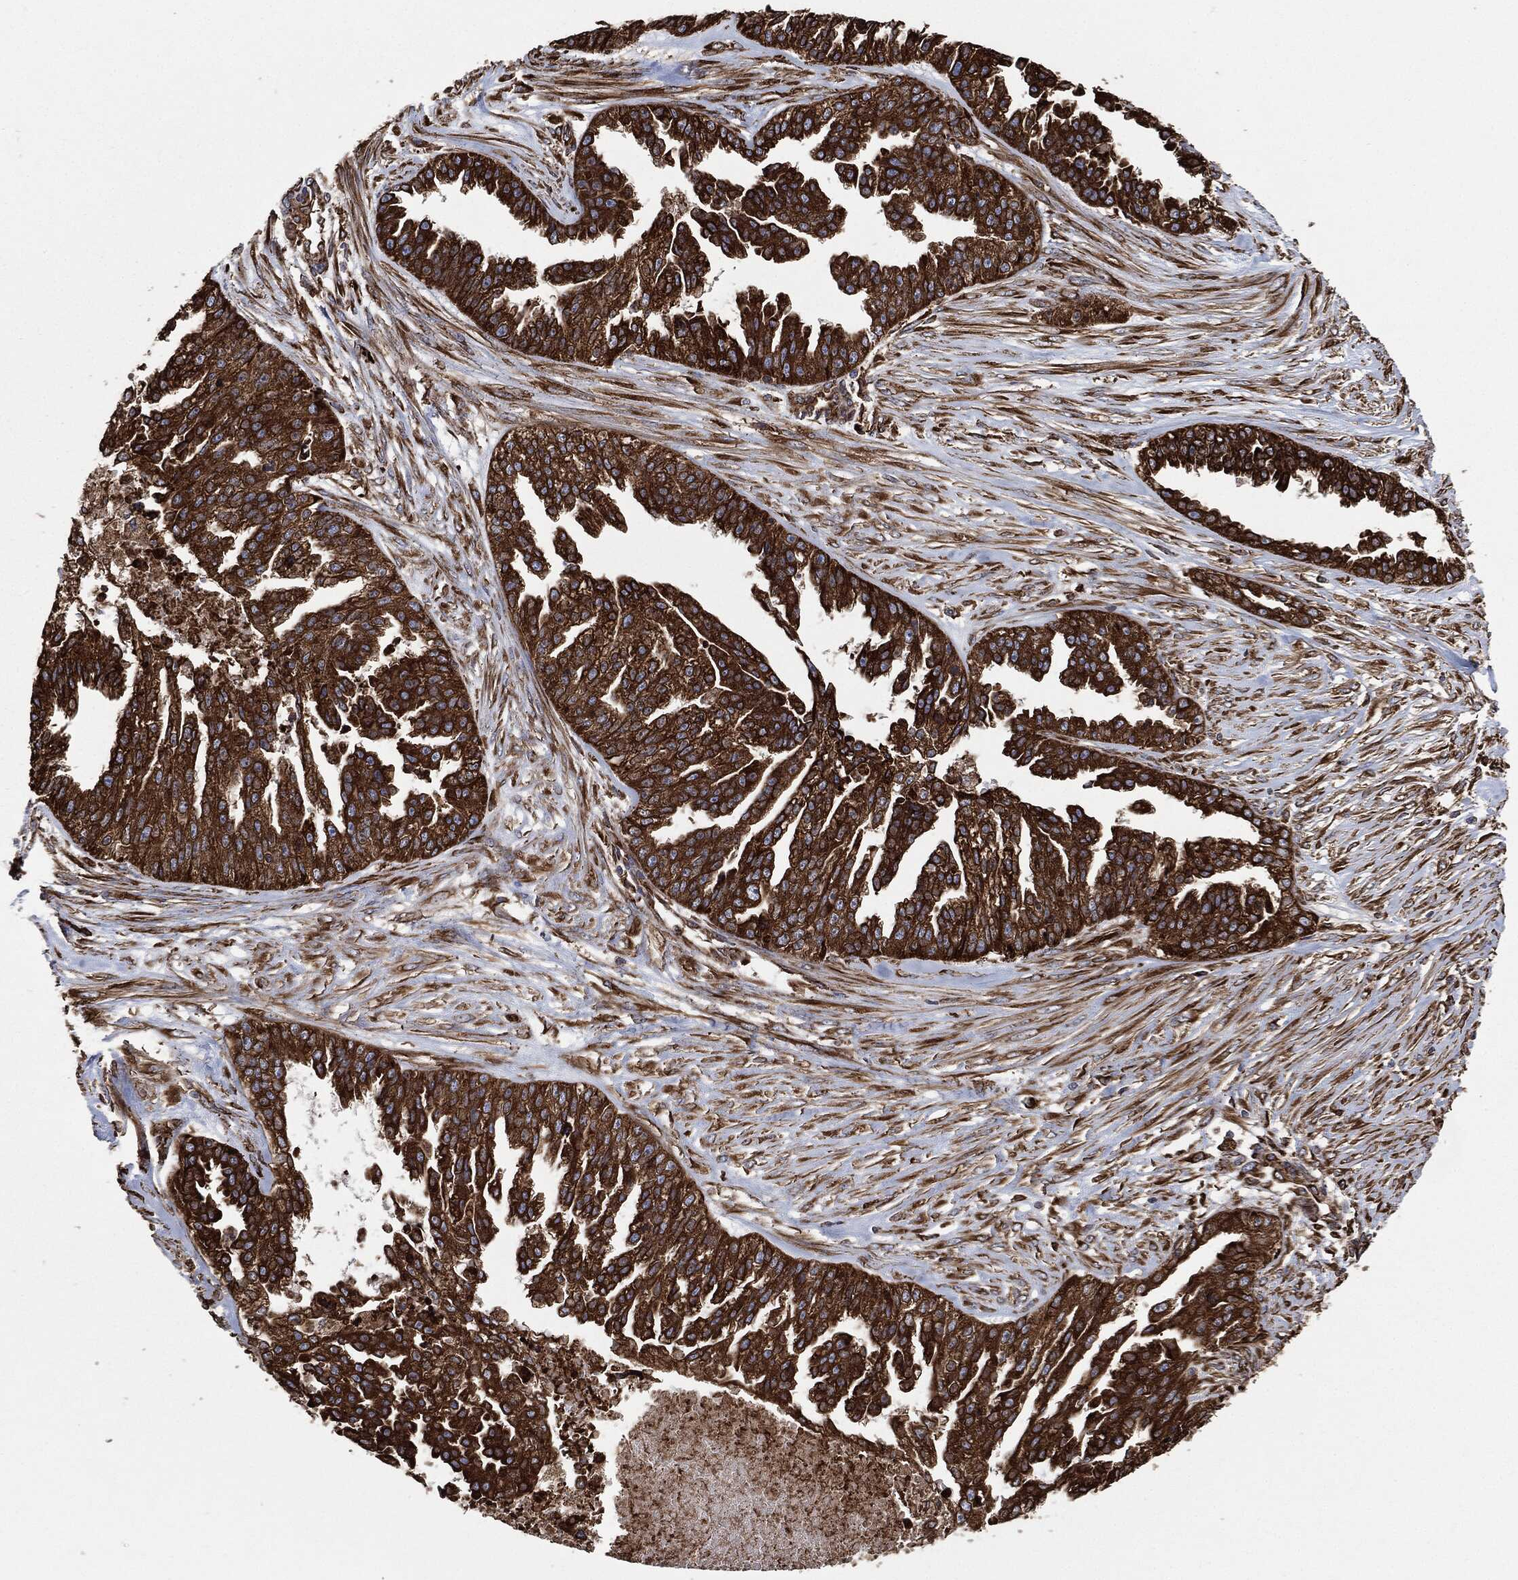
{"staining": {"intensity": "strong", "quantity": ">75%", "location": "cytoplasmic/membranous"}, "tissue": "ovarian cancer", "cell_type": "Tumor cells", "image_type": "cancer", "snomed": [{"axis": "morphology", "description": "Cystadenocarcinoma, serous, NOS"}, {"axis": "topography", "description": "Ovary"}], "caption": "High-magnification brightfield microscopy of ovarian serous cystadenocarcinoma stained with DAB (3,3'-diaminobenzidine) (brown) and counterstained with hematoxylin (blue). tumor cells exhibit strong cytoplasmic/membranous expression is seen in approximately>75% of cells. The staining was performed using DAB (3,3'-diaminobenzidine) to visualize the protein expression in brown, while the nuclei were stained in blue with hematoxylin (Magnification: 20x).", "gene": "AMFR", "patient": {"sex": "female", "age": 58}}